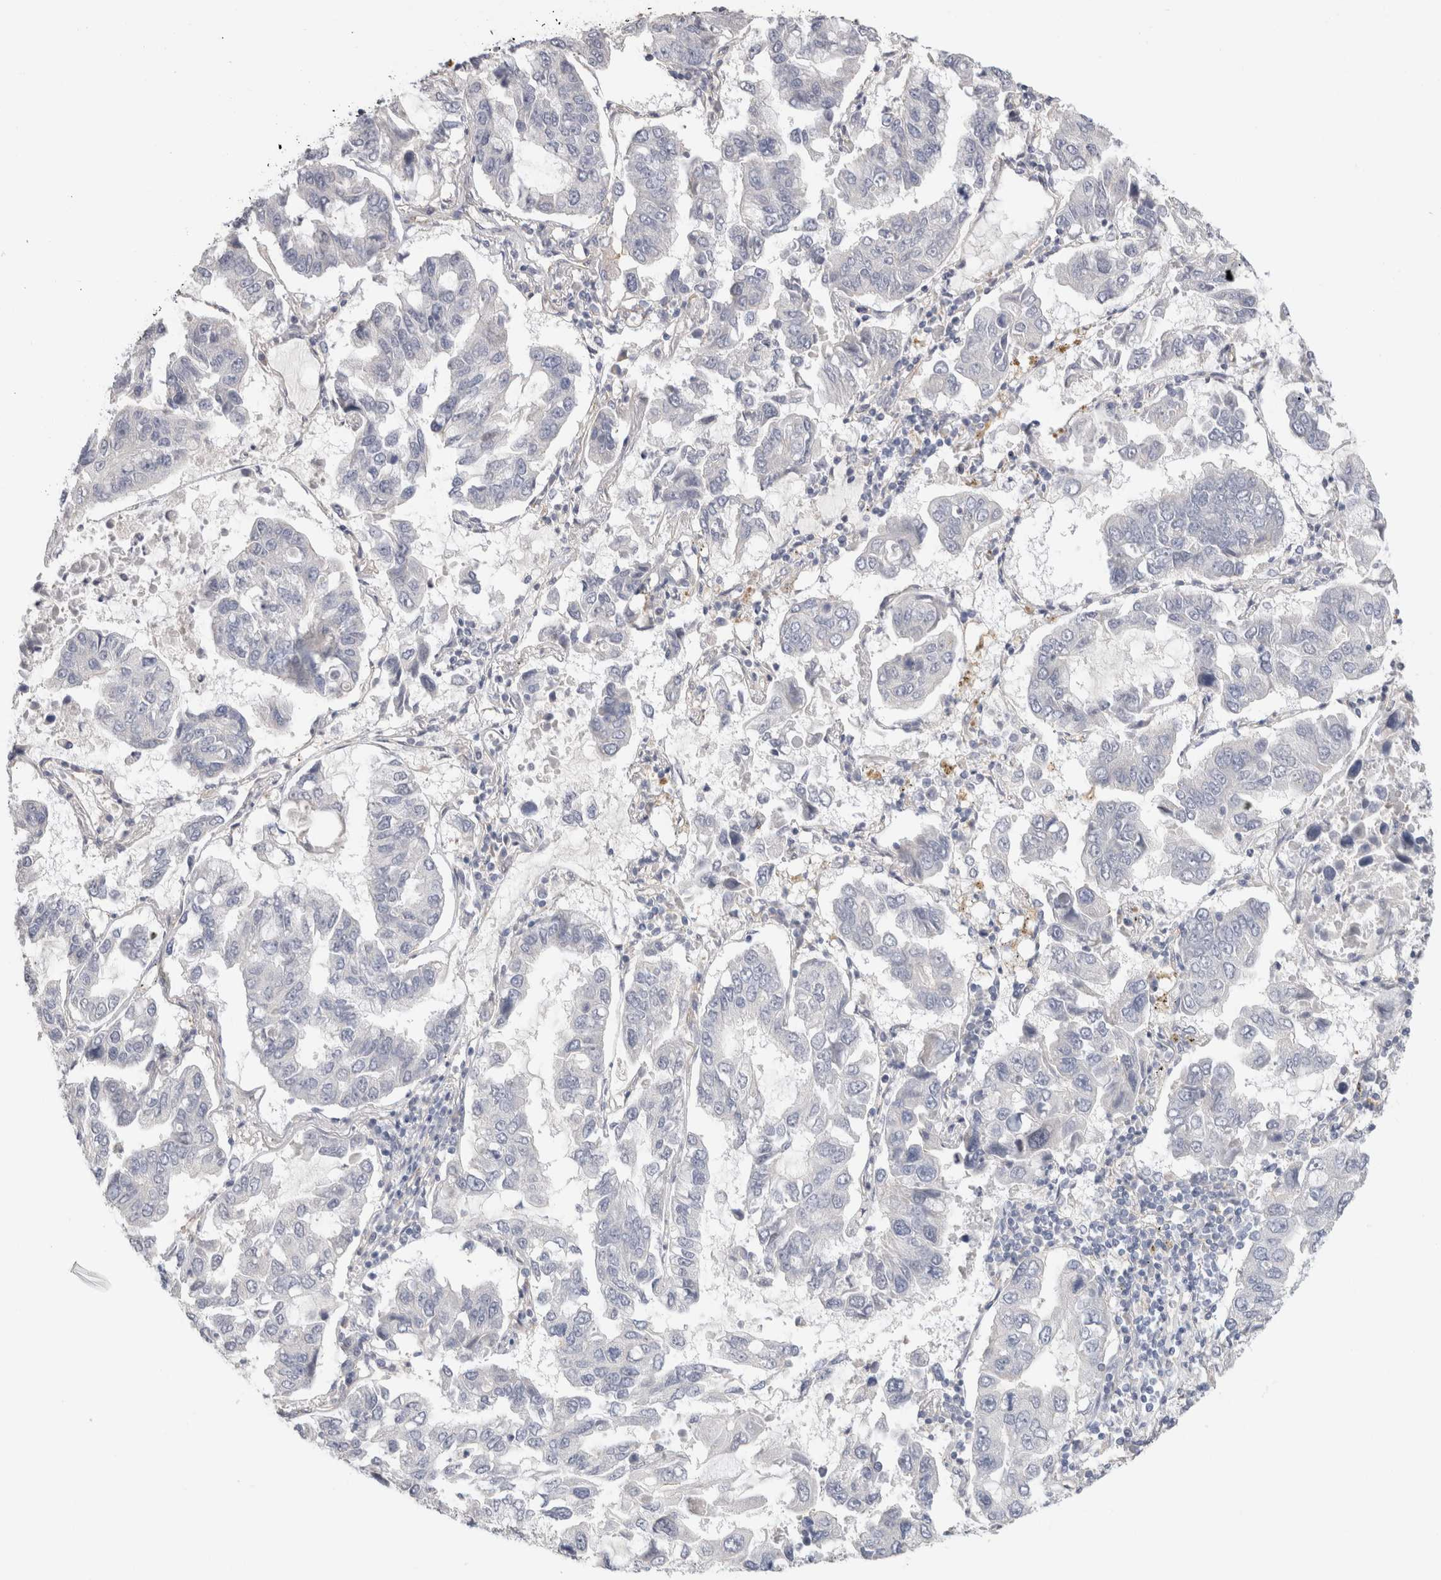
{"staining": {"intensity": "negative", "quantity": "none", "location": "none"}, "tissue": "lung cancer", "cell_type": "Tumor cells", "image_type": "cancer", "snomed": [{"axis": "morphology", "description": "Adenocarcinoma, NOS"}, {"axis": "topography", "description": "Lung"}], "caption": "This is a image of immunohistochemistry staining of lung cancer (adenocarcinoma), which shows no expression in tumor cells.", "gene": "AFP", "patient": {"sex": "male", "age": 64}}